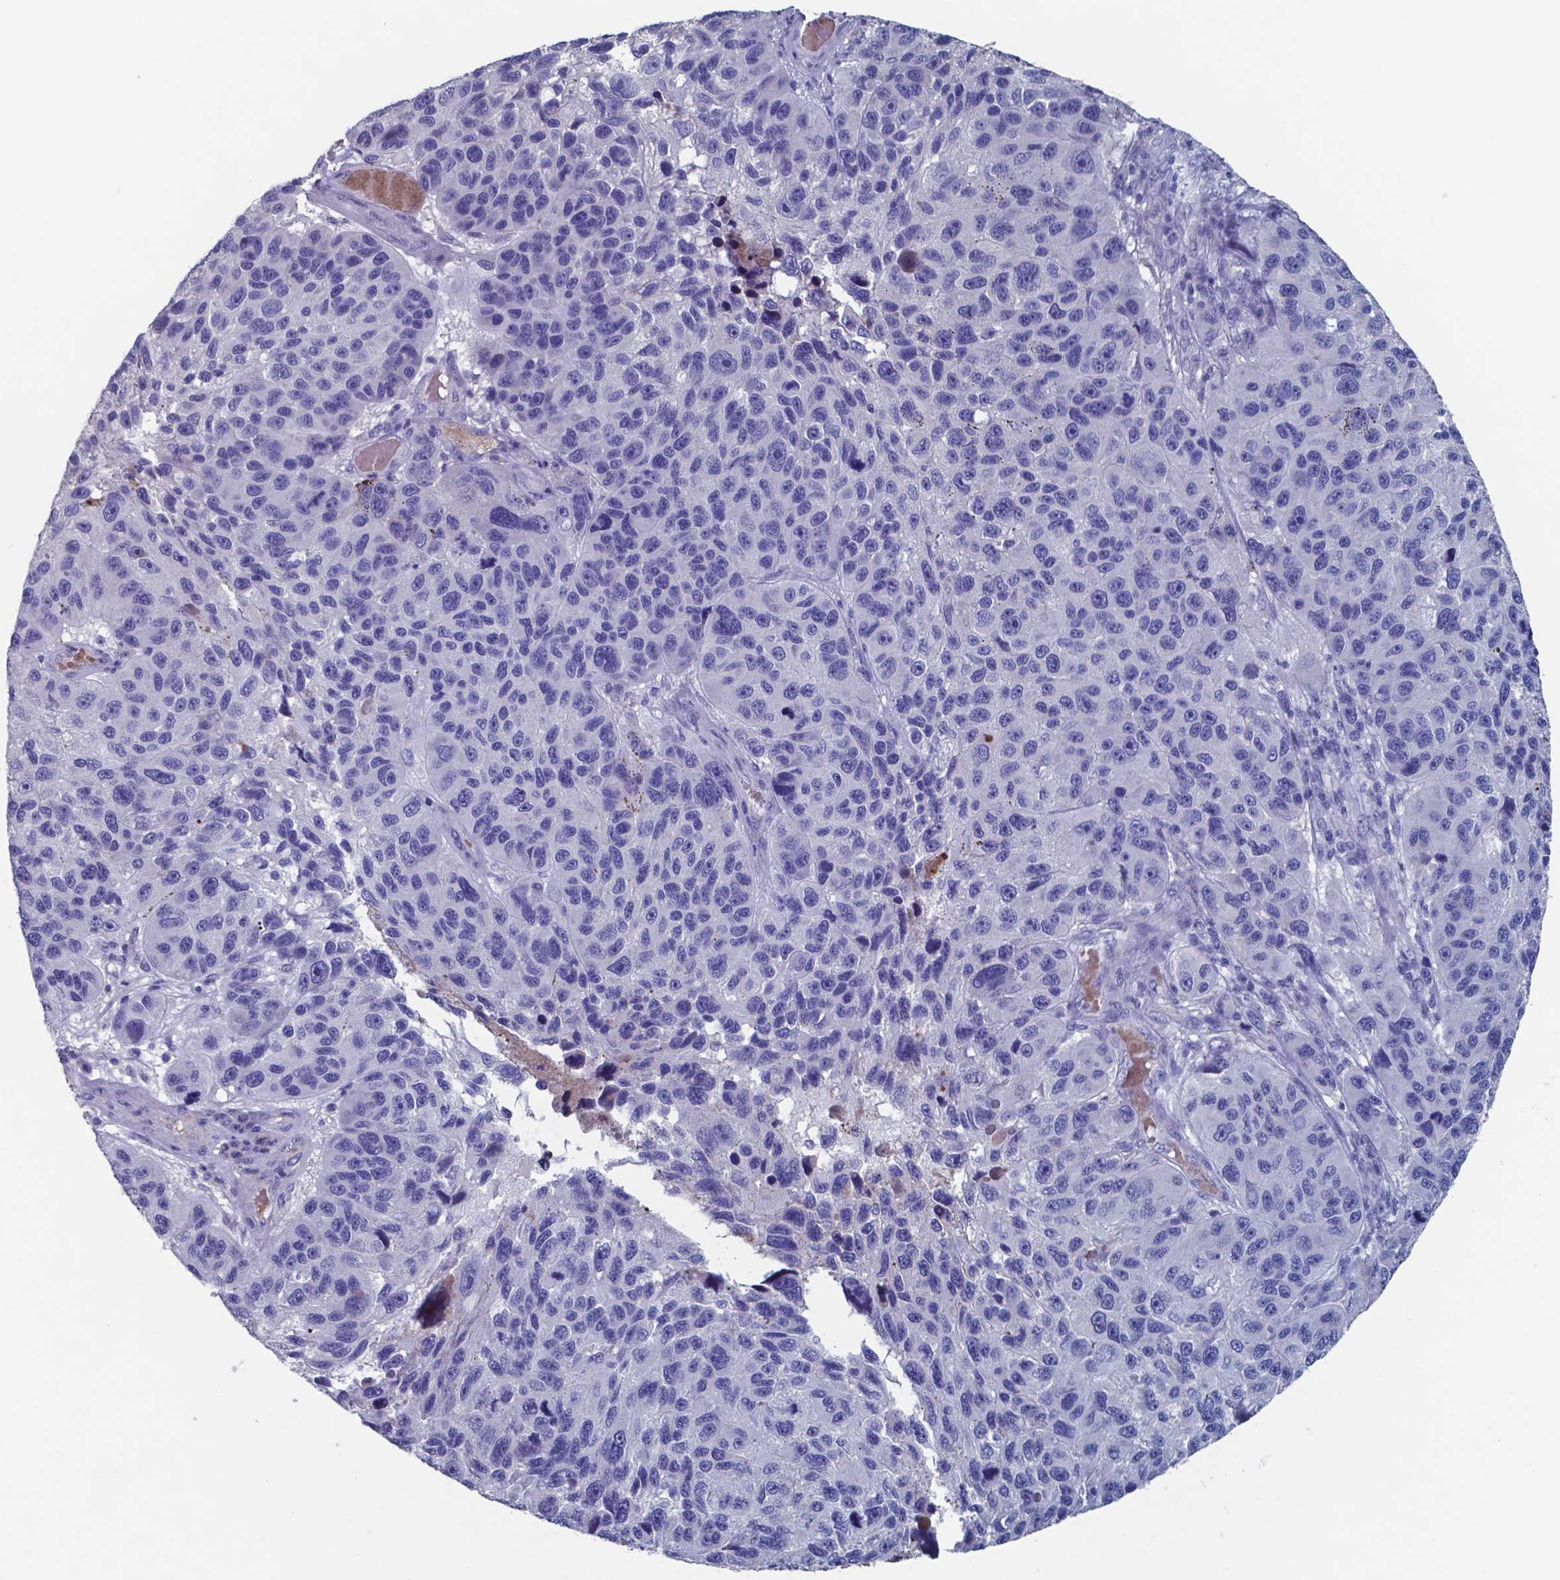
{"staining": {"intensity": "negative", "quantity": "none", "location": "none"}, "tissue": "melanoma", "cell_type": "Tumor cells", "image_type": "cancer", "snomed": [{"axis": "morphology", "description": "Malignant melanoma, NOS"}, {"axis": "topography", "description": "Skin"}], "caption": "Tumor cells are negative for protein expression in human melanoma.", "gene": "TTR", "patient": {"sex": "male", "age": 53}}